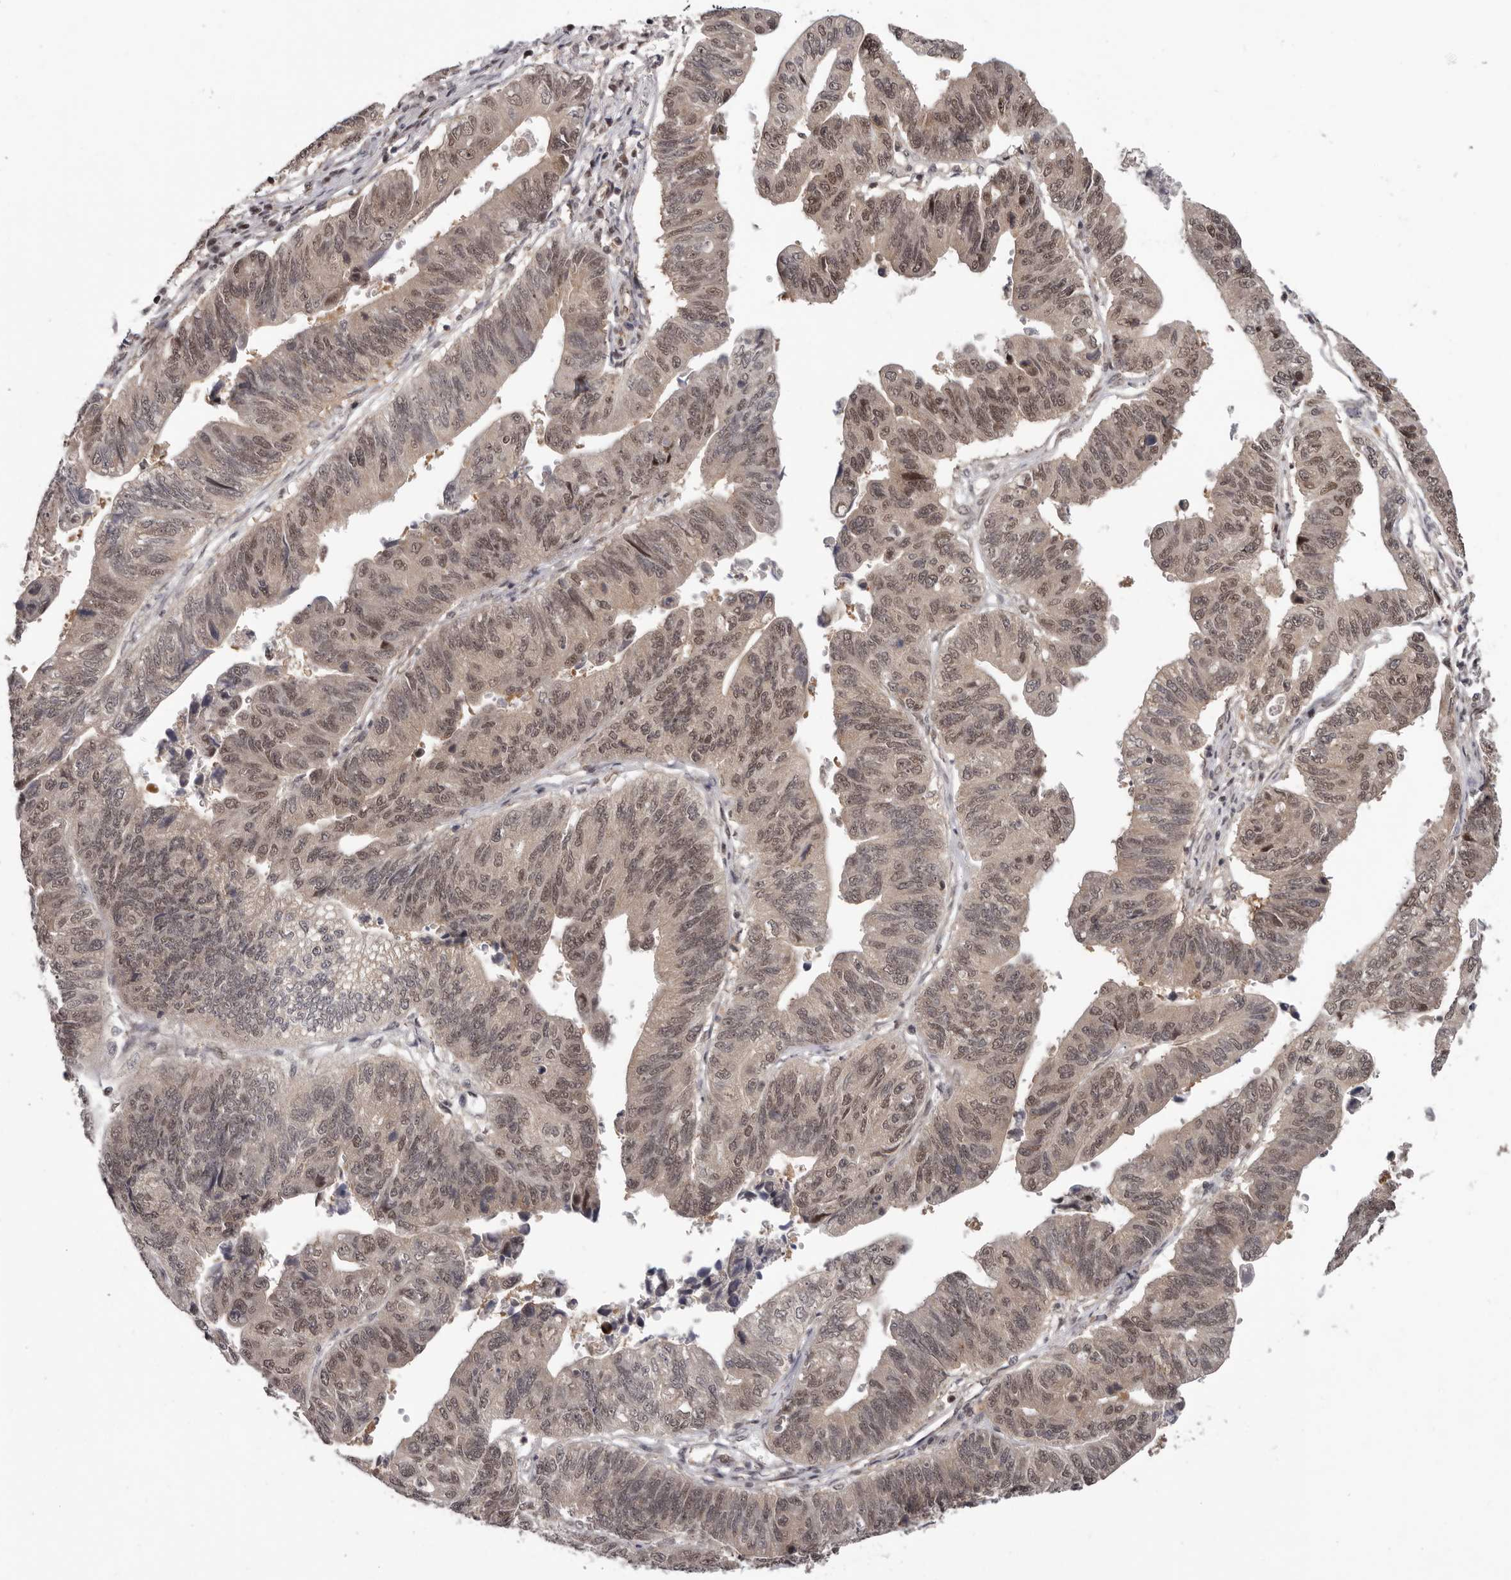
{"staining": {"intensity": "moderate", "quantity": ">75%", "location": "nuclear"}, "tissue": "stomach cancer", "cell_type": "Tumor cells", "image_type": "cancer", "snomed": [{"axis": "morphology", "description": "Adenocarcinoma, NOS"}, {"axis": "topography", "description": "Stomach"}], "caption": "Immunohistochemistry (IHC) of stomach cancer displays medium levels of moderate nuclear positivity in approximately >75% of tumor cells.", "gene": "TBX5", "patient": {"sex": "male", "age": 59}}